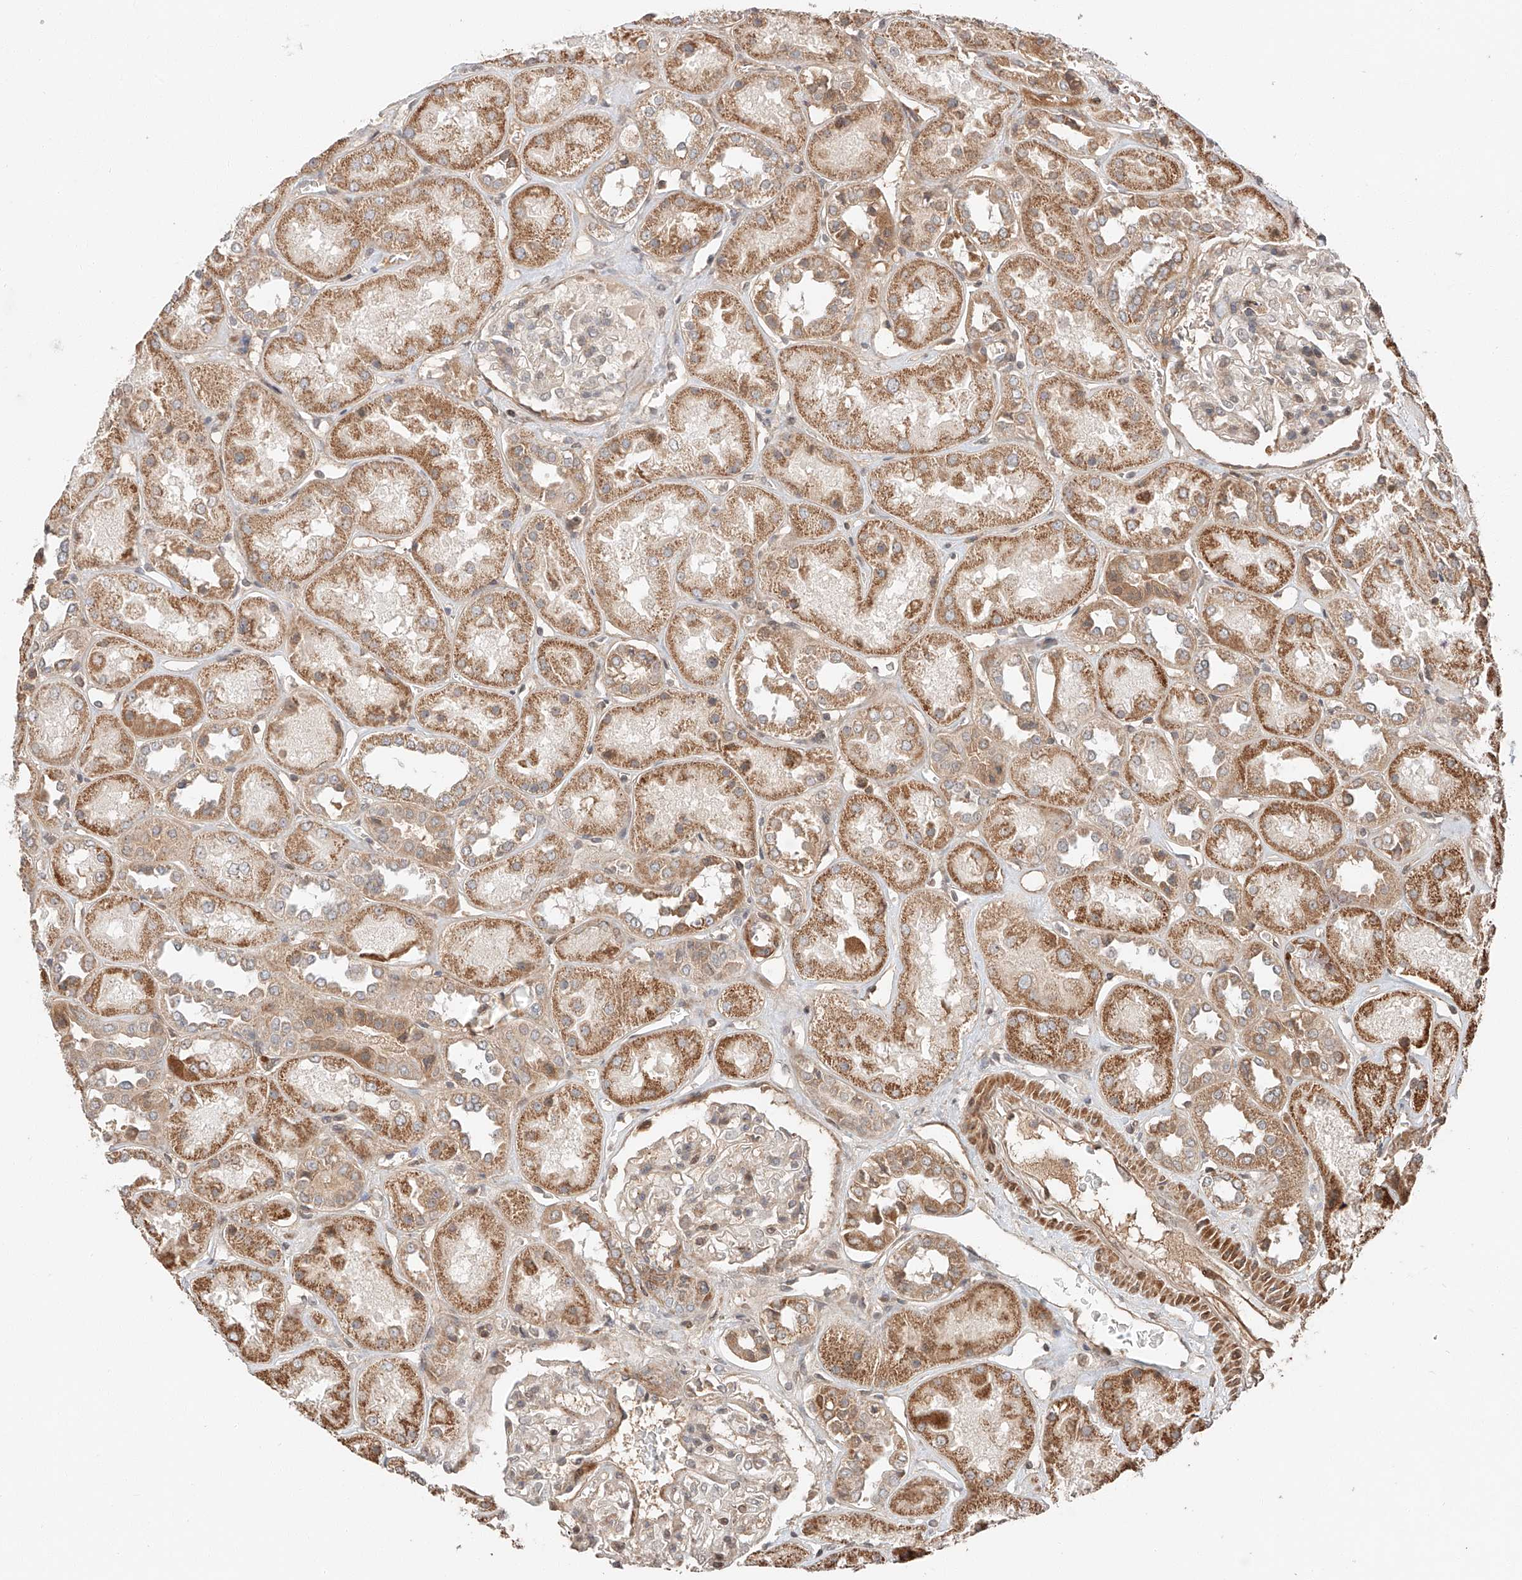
{"staining": {"intensity": "weak", "quantity": "<25%", "location": "cytoplasmic/membranous"}, "tissue": "kidney", "cell_type": "Cells in glomeruli", "image_type": "normal", "snomed": [{"axis": "morphology", "description": "Normal tissue, NOS"}, {"axis": "topography", "description": "Kidney"}], "caption": "The image exhibits no significant expression in cells in glomeruli of kidney.", "gene": "ARHGAP33", "patient": {"sex": "male", "age": 70}}